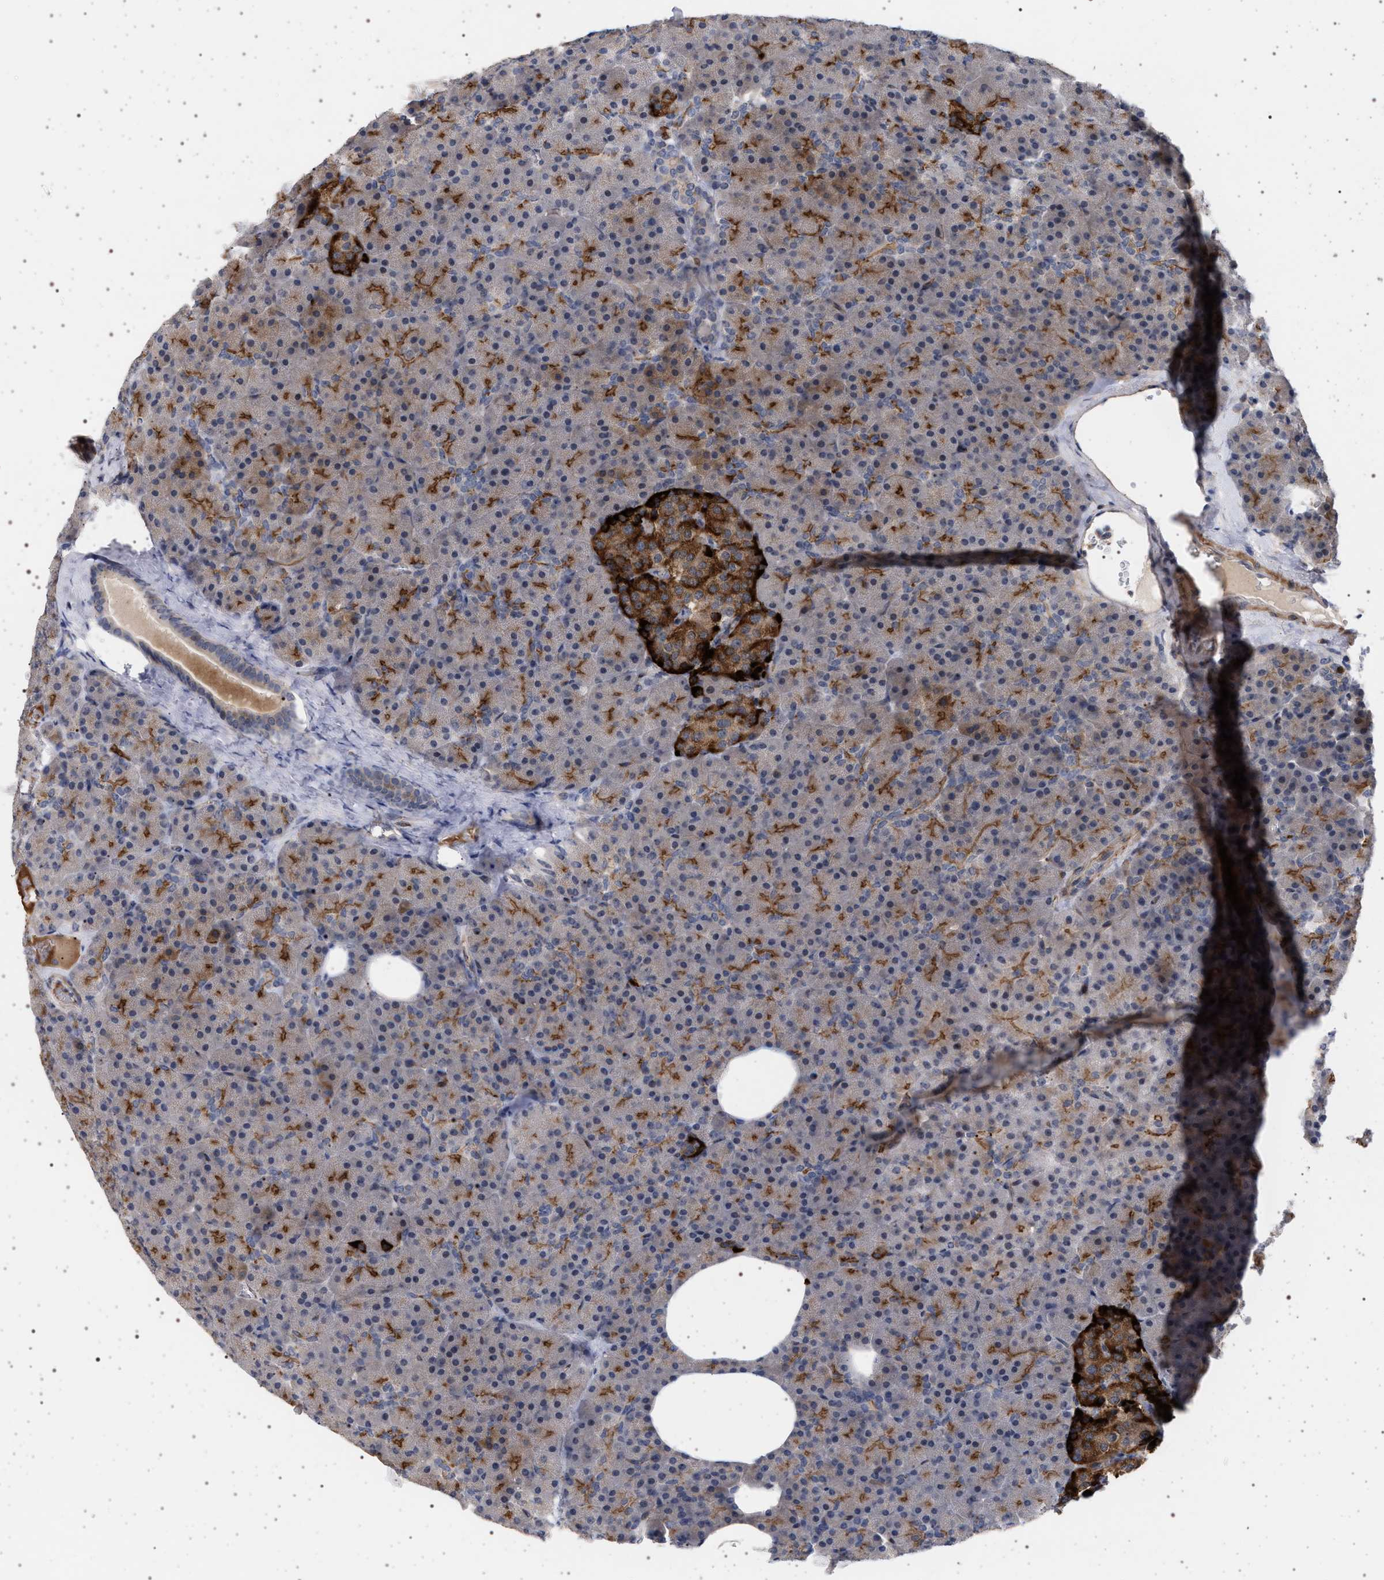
{"staining": {"intensity": "strong", "quantity": "25%-75%", "location": "cytoplasmic/membranous"}, "tissue": "pancreas", "cell_type": "Exocrine glandular cells", "image_type": "normal", "snomed": [{"axis": "morphology", "description": "Normal tissue, NOS"}, {"axis": "morphology", "description": "Carcinoid, malignant, NOS"}, {"axis": "topography", "description": "Pancreas"}], "caption": "DAB immunohistochemical staining of normal pancreas reveals strong cytoplasmic/membranous protein positivity in approximately 25%-75% of exocrine glandular cells. Immunohistochemistry stains the protein of interest in brown and the nuclei are stained blue.", "gene": "RBM48", "patient": {"sex": "female", "age": 35}}